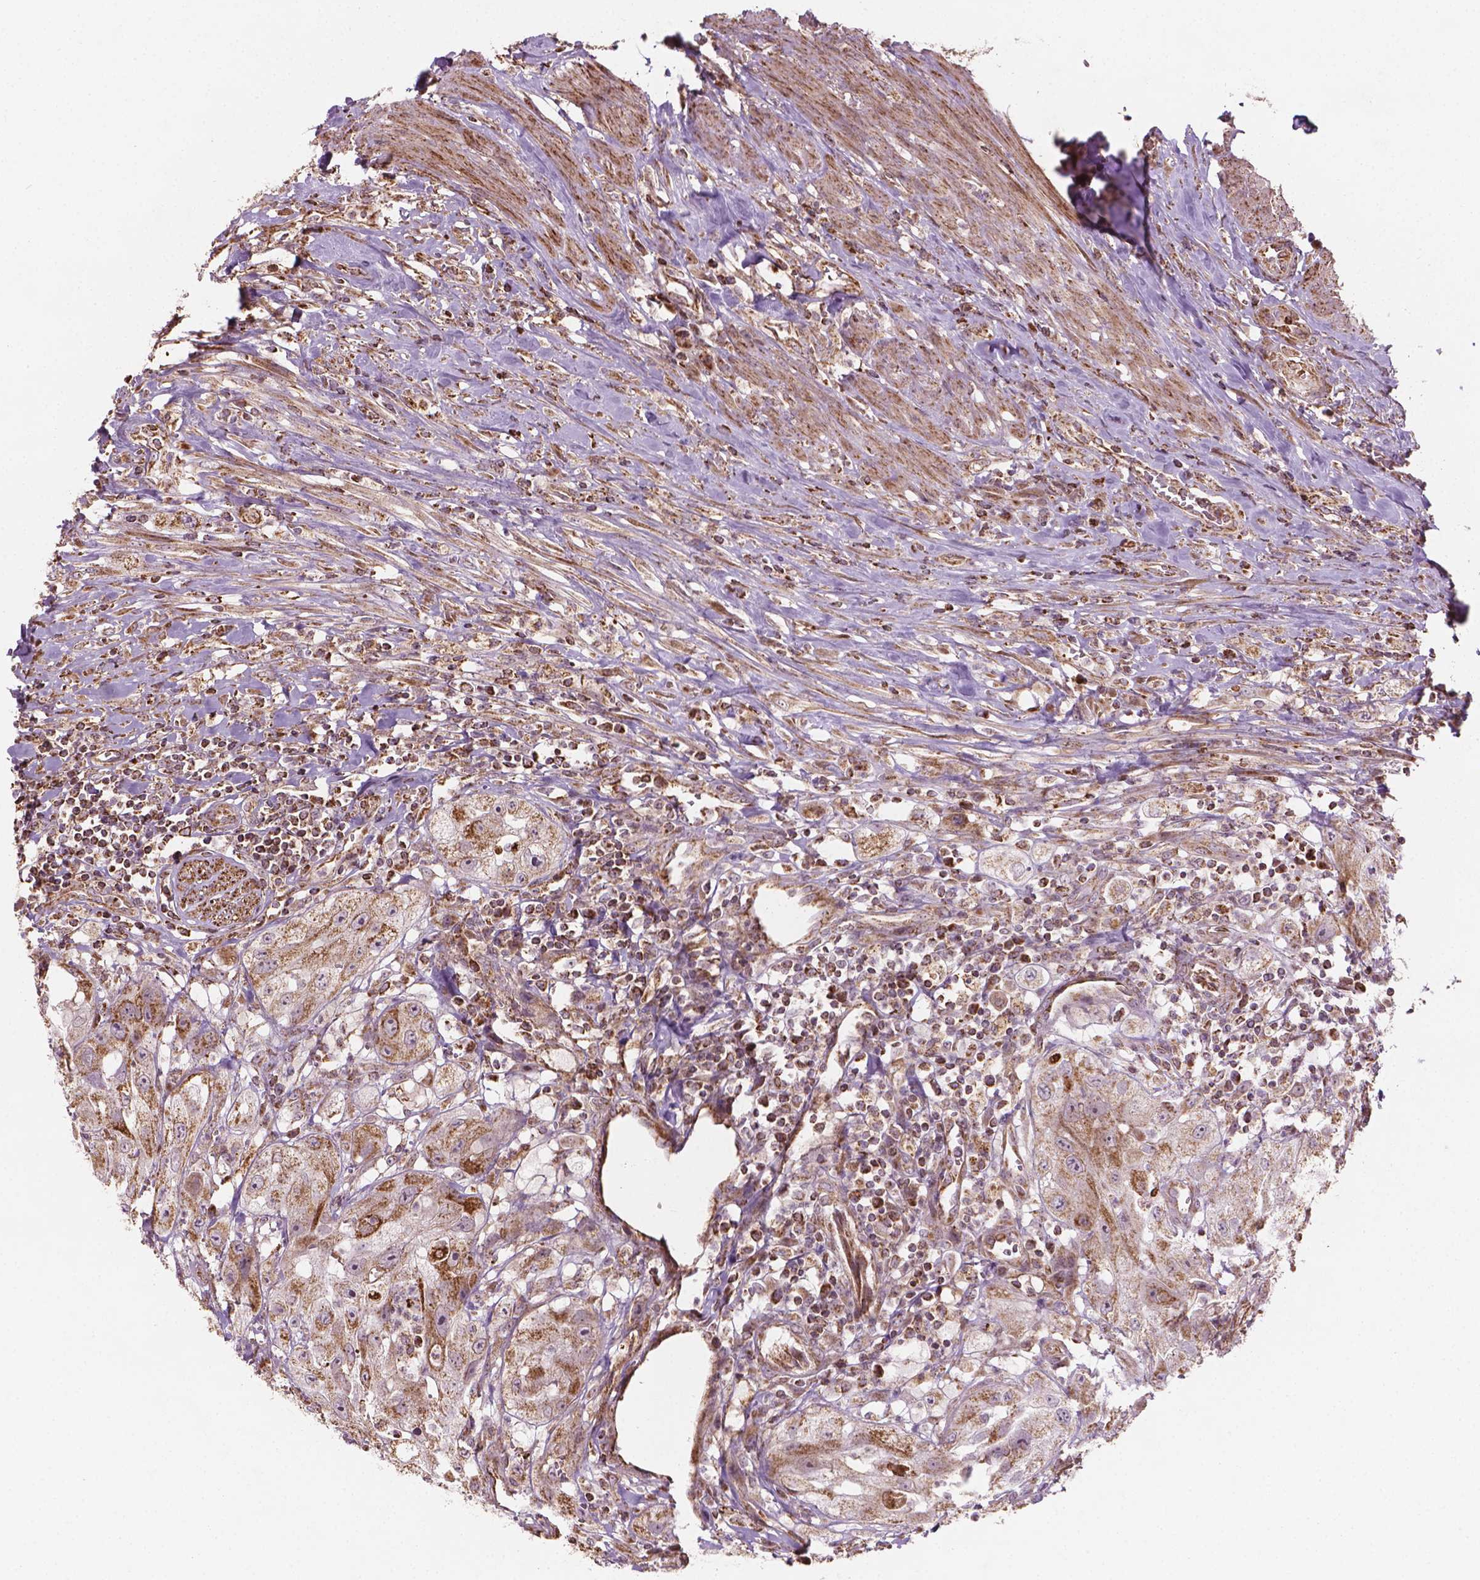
{"staining": {"intensity": "weak", "quantity": ">75%", "location": "cytoplasmic/membranous"}, "tissue": "urothelial cancer", "cell_type": "Tumor cells", "image_type": "cancer", "snomed": [{"axis": "morphology", "description": "Urothelial carcinoma, High grade"}, {"axis": "topography", "description": "Urinary bladder"}], "caption": "Immunohistochemical staining of urothelial carcinoma (high-grade) reveals weak cytoplasmic/membranous protein staining in about >75% of tumor cells. The staining was performed using DAB (3,3'-diaminobenzidine), with brown indicating positive protein expression. Nuclei are stained blue with hematoxylin.", "gene": "HS3ST3A1", "patient": {"sex": "male", "age": 79}}